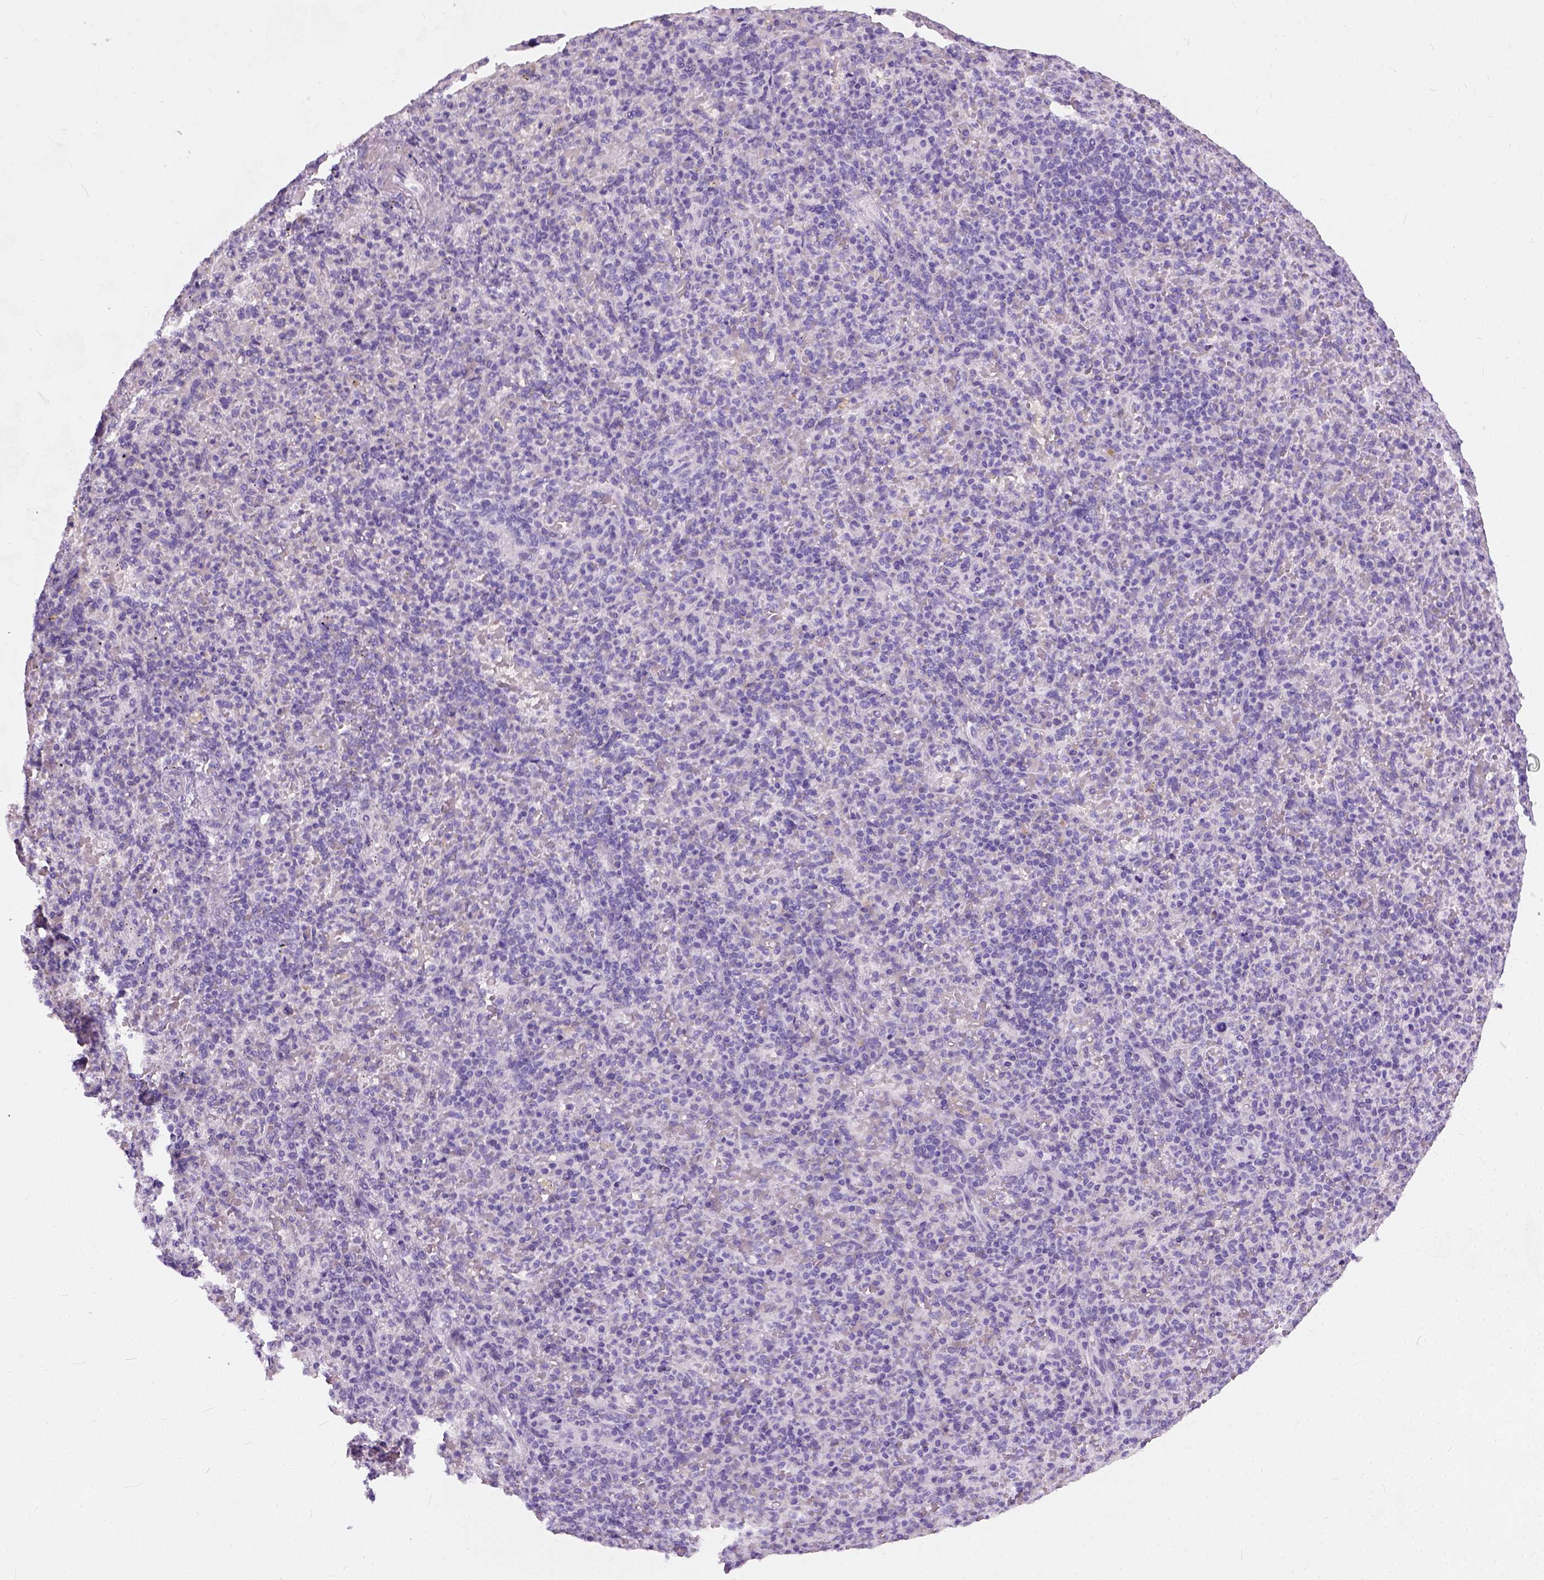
{"staining": {"intensity": "negative", "quantity": "none", "location": "none"}, "tissue": "spleen", "cell_type": "Cells in red pulp", "image_type": "normal", "snomed": [{"axis": "morphology", "description": "Normal tissue, NOS"}, {"axis": "topography", "description": "Spleen"}], "caption": "DAB (3,3'-diaminobenzidine) immunohistochemical staining of benign human spleen reveals no significant expression in cells in red pulp.", "gene": "AXDND1", "patient": {"sex": "female", "age": 74}}